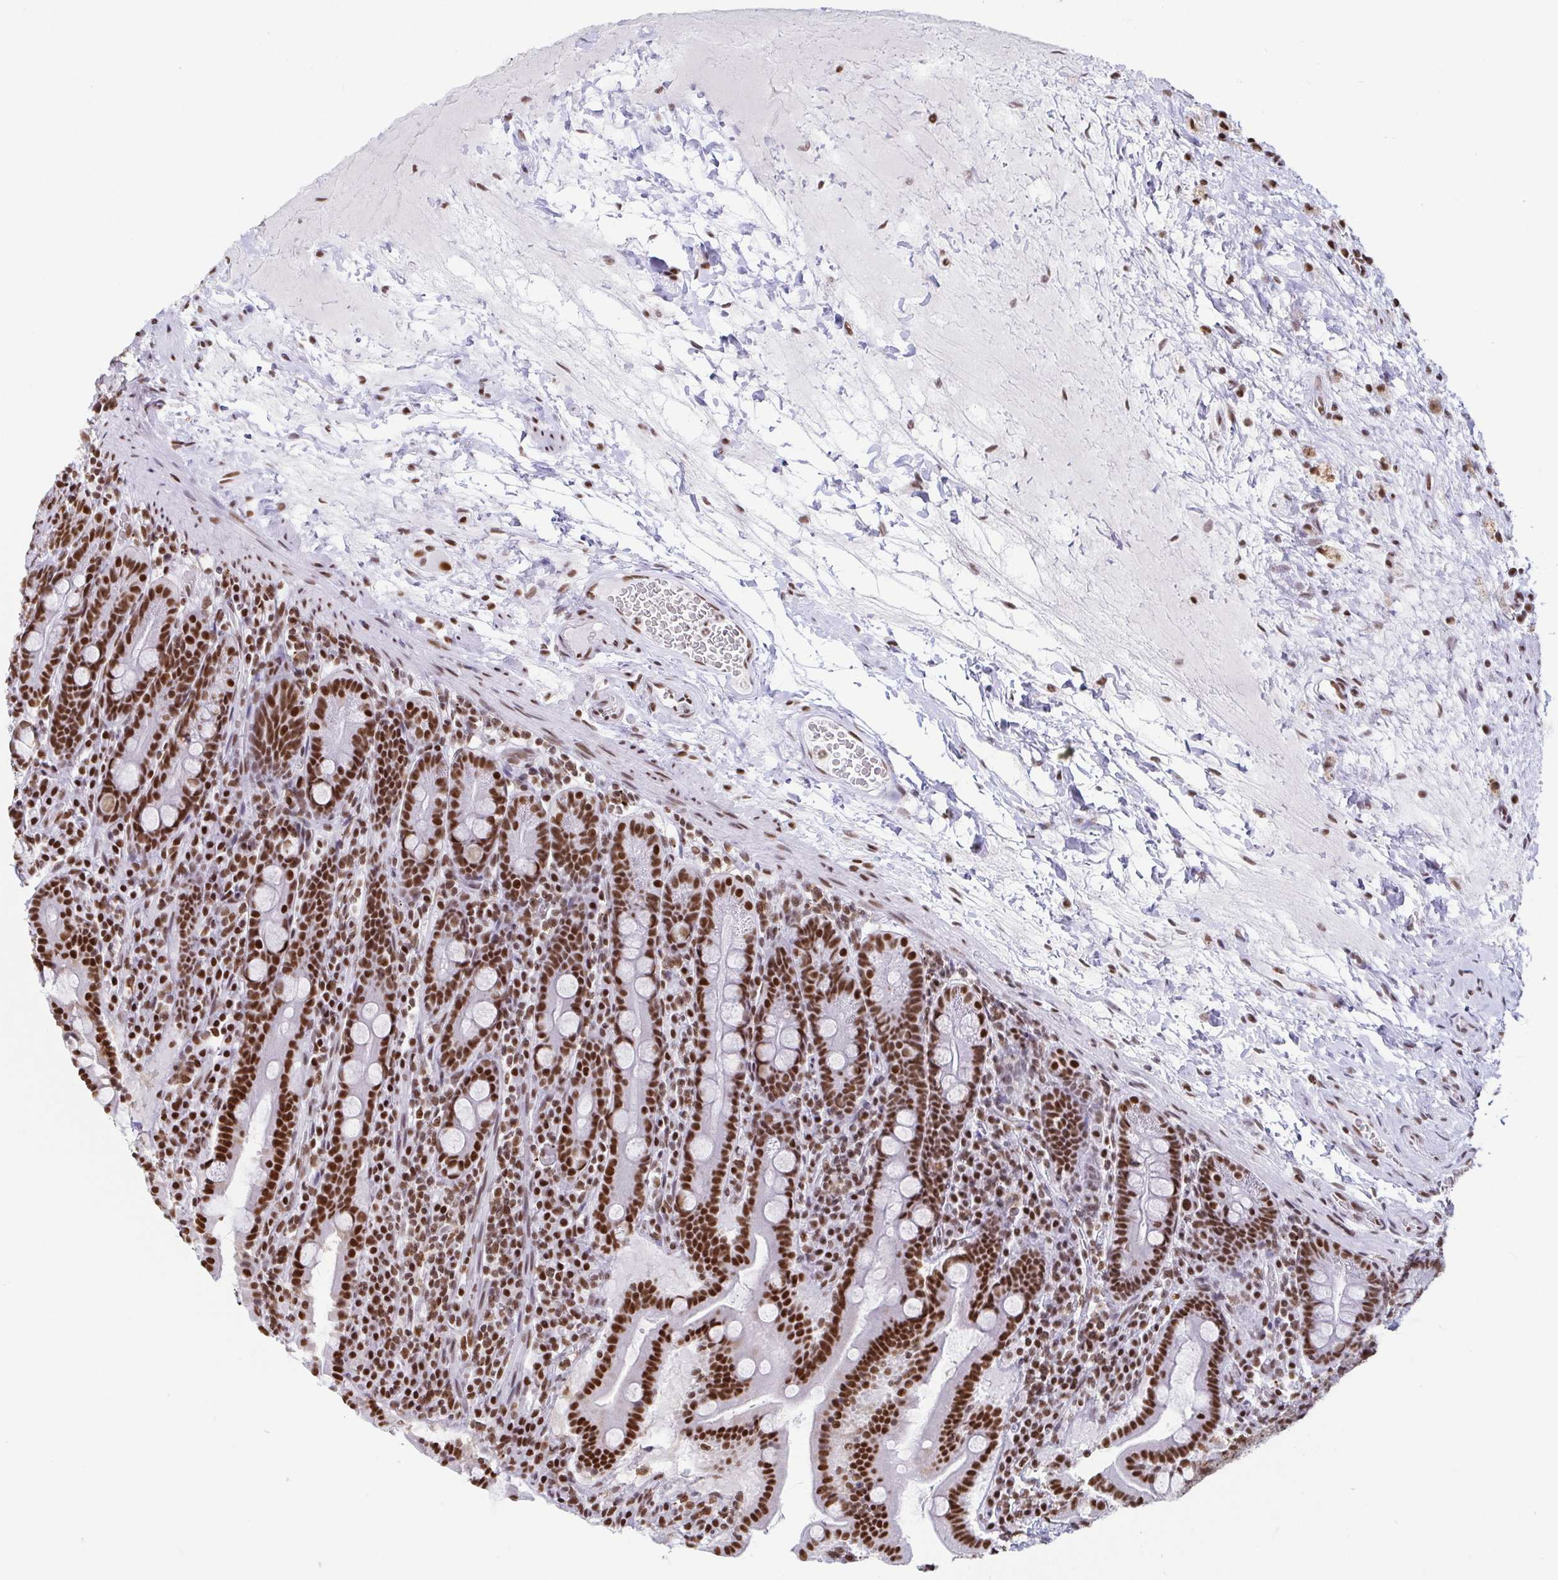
{"staining": {"intensity": "strong", "quantity": ">75%", "location": "nuclear"}, "tissue": "small intestine", "cell_type": "Glandular cells", "image_type": "normal", "snomed": [{"axis": "morphology", "description": "Normal tissue, NOS"}, {"axis": "topography", "description": "Small intestine"}], "caption": "This is a histology image of immunohistochemistry (IHC) staining of normal small intestine, which shows strong expression in the nuclear of glandular cells.", "gene": "EWSR1", "patient": {"sex": "male", "age": 26}}